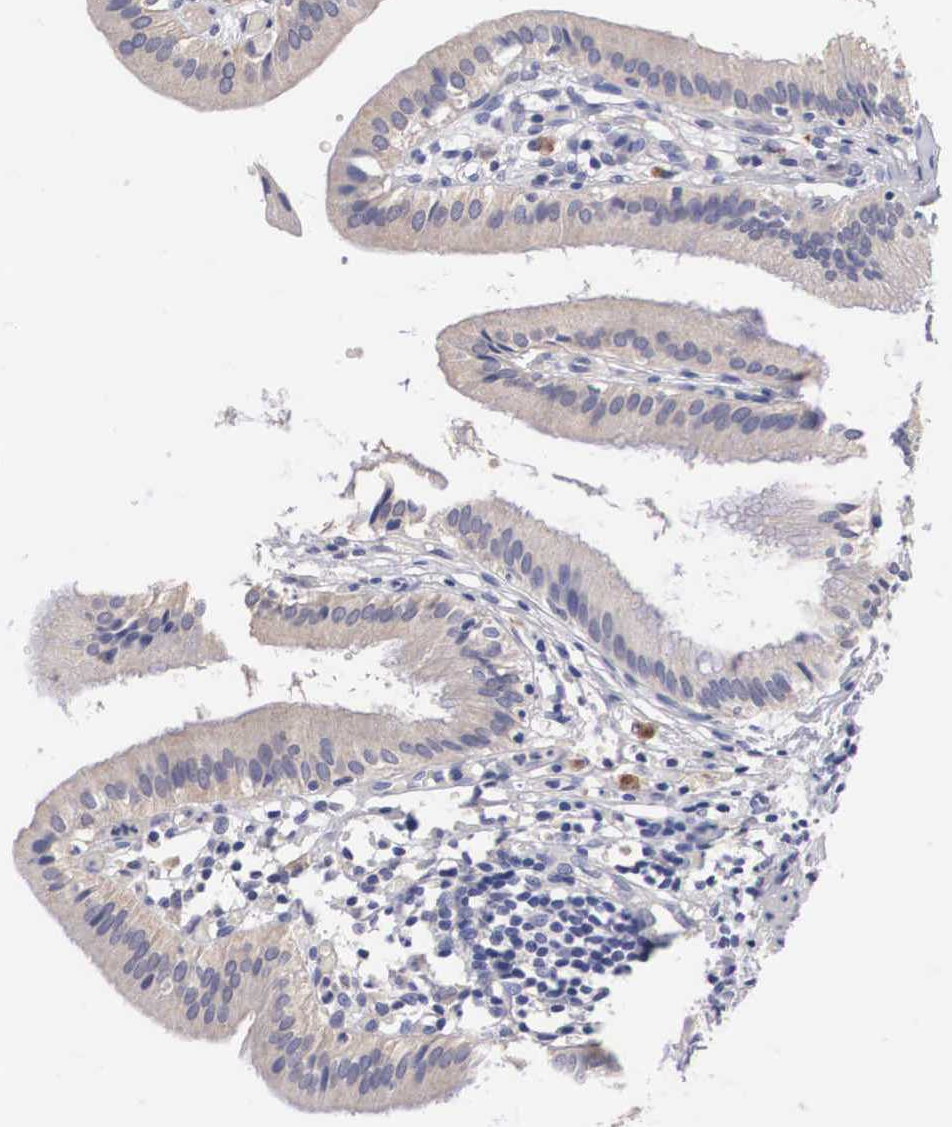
{"staining": {"intensity": "weak", "quantity": "<25%", "location": "cytoplasmic/membranous"}, "tissue": "gallbladder", "cell_type": "Glandular cells", "image_type": "normal", "snomed": [{"axis": "morphology", "description": "Normal tissue, NOS"}, {"axis": "topography", "description": "Gallbladder"}], "caption": "High magnification brightfield microscopy of unremarkable gallbladder stained with DAB (brown) and counterstained with hematoxylin (blue): glandular cells show no significant expression. Brightfield microscopy of immunohistochemistry (IHC) stained with DAB (brown) and hematoxylin (blue), captured at high magnification.", "gene": "ABHD4", "patient": {"sex": "male", "age": 28}}